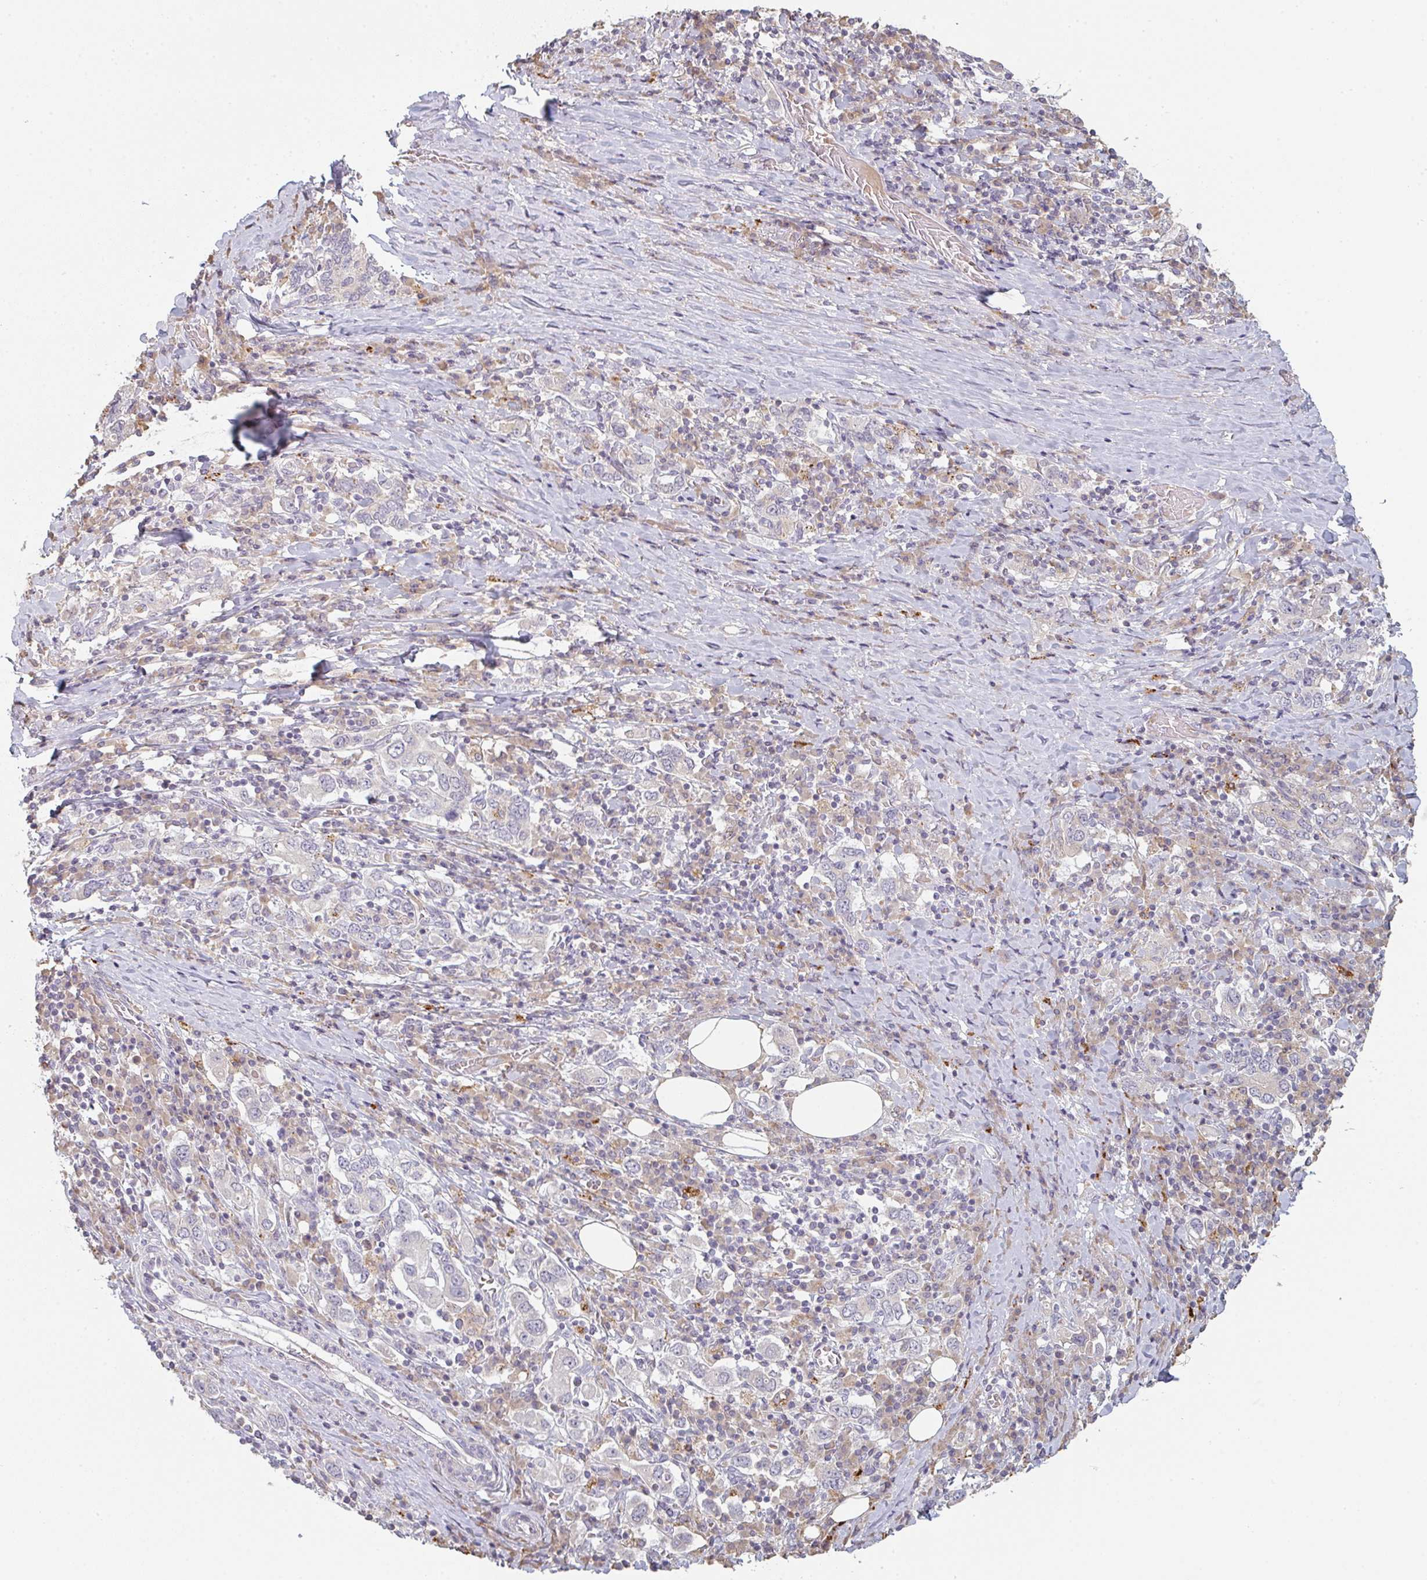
{"staining": {"intensity": "negative", "quantity": "none", "location": "none"}, "tissue": "stomach cancer", "cell_type": "Tumor cells", "image_type": "cancer", "snomed": [{"axis": "morphology", "description": "Adenocarcinoma, NOS"}, {"axis": "topography", "description": "Stomach, upper"}, {"axis": "topography", "description": "Stomach"}], "caption": "Tumor cells show no significant positivity in stomach cancer.", "gene": "TMEM237", "patient": {"sex": "male", "age": 62}}